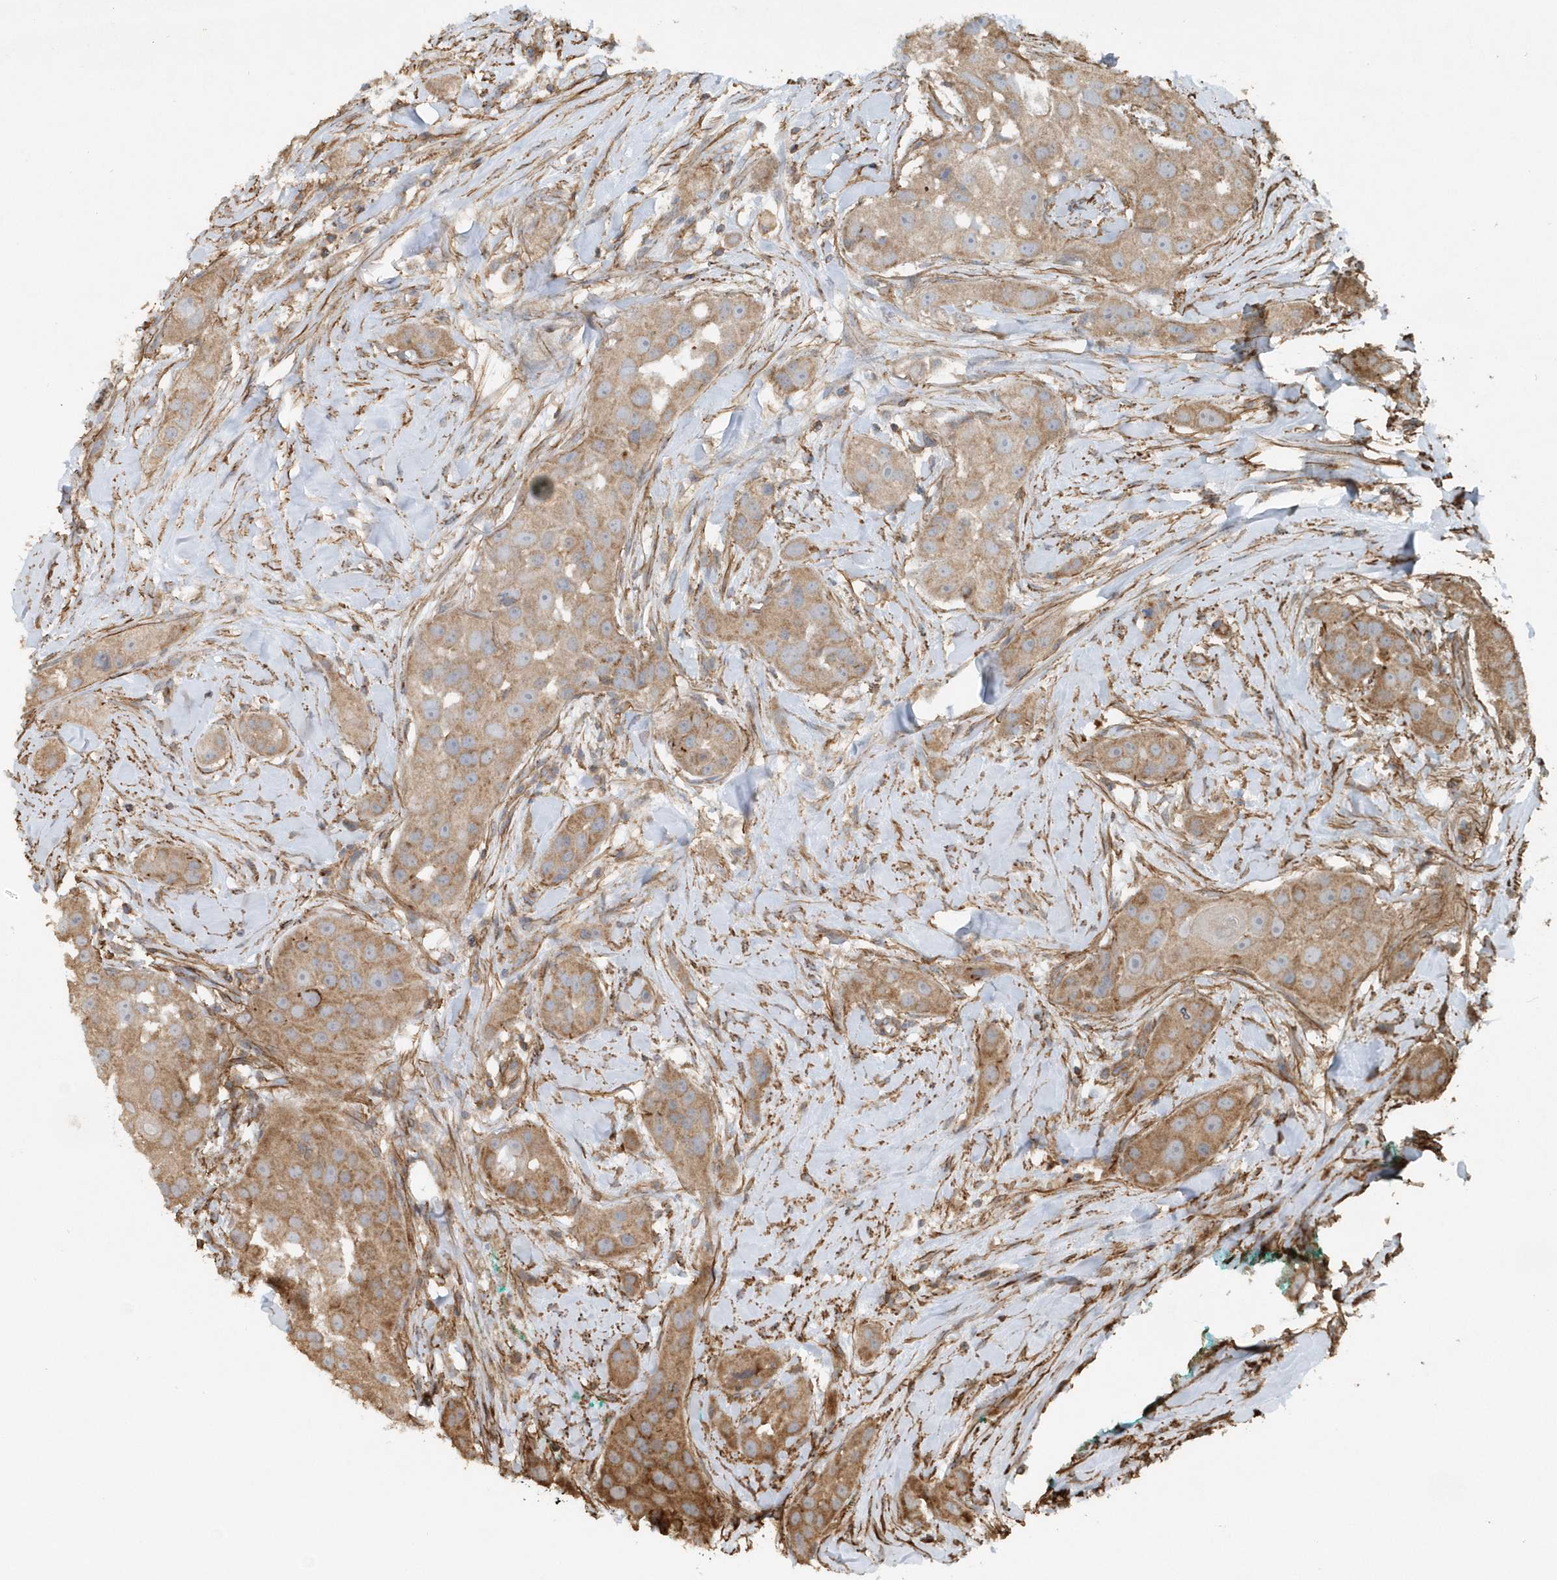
{"staining": {"intensity": "moderate", "quantity": "25%-75%", "location": "cytoplasmic/membranous"}, "tissue": "head and neck cancer", "cell_type": "Tumor cells", "image_type": "cancer", "snomed": [{"axis": "morphology", "description": "Normal tissue, NOS"}, {"axis": "morphology", "description": "Squamous cell carcinoma, NOS"}, {"axis": "topography", "description": "Skeletal muscle"}, {"axis": "topography", "description": "Head-Neck"}], "caption": "A high-resolution histopathology image shows immunohistochemistry (IHC) staining of head and neck squamous cell carcinoma, which reveals moderate cytoplasmic/membranous staining in about 25%-75% of tumor cells.", "gene": "MMUT", "patient": {"sex": "male", "age": 51}}